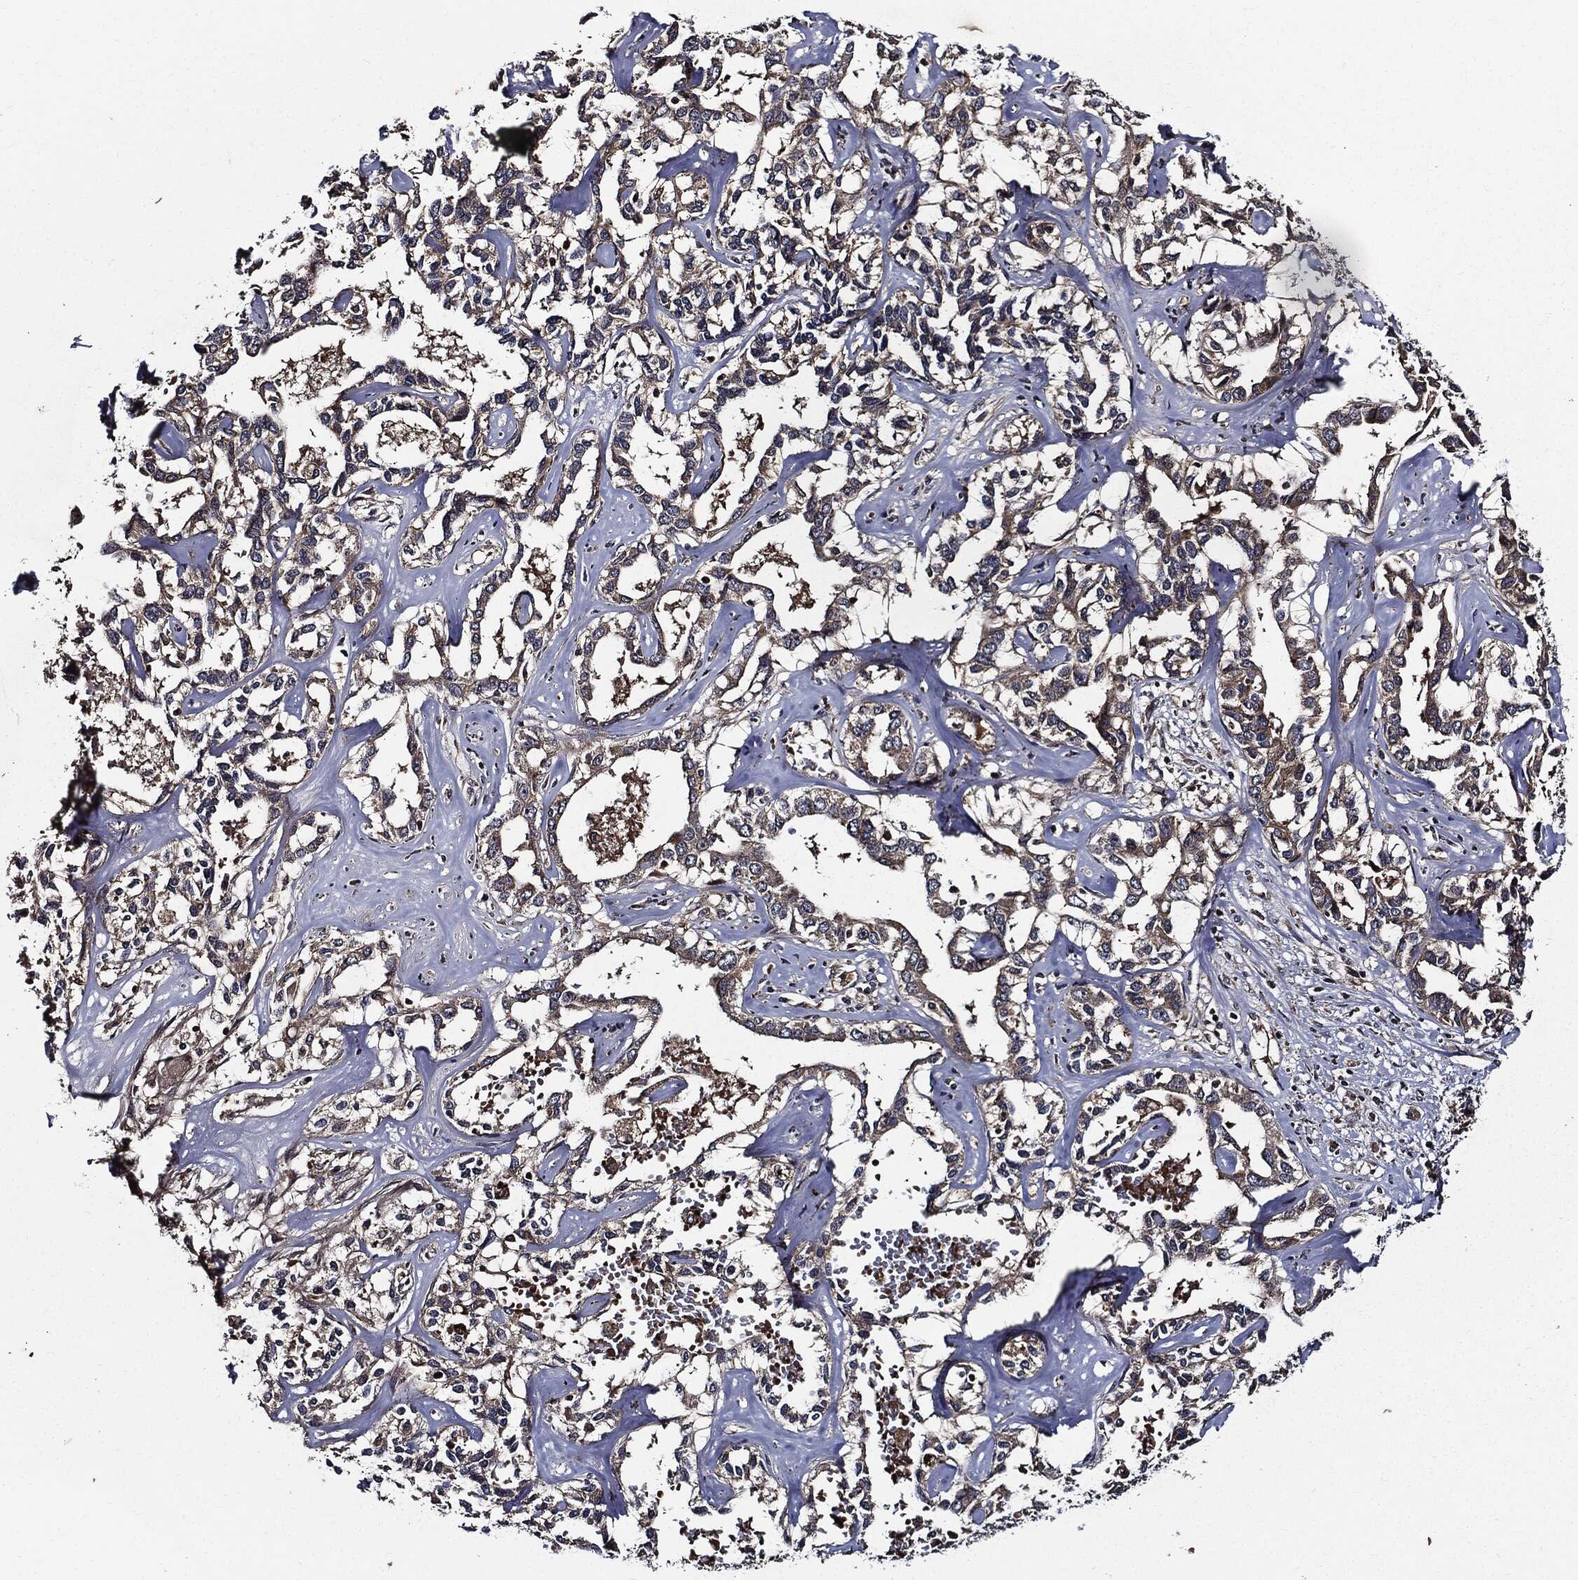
{"staining": {"intensity": "weak", "quantity": ">75%", "location": "cytoplasmic/membranous"}, "tissue": "liver cancer", "cell_type": "Tumor cells", "image_type": "cancer", "snomed": [{"axis": "morphology", "description": "Cholangiocarcinoma"}, {"axis": "topography", "description": "Liver"}], "caption": "Liver cancer (cholangiocarcinoma) tissue exhibits weak cytoplasmic/membranous positivity in about >75% of tumor cells, visualized by immunohistochemistry. The protein of interest is shown in brown color, while the nuclei are stained blue.", "gene": "HTT", "patient": {"sex": "male", "age": 59}}